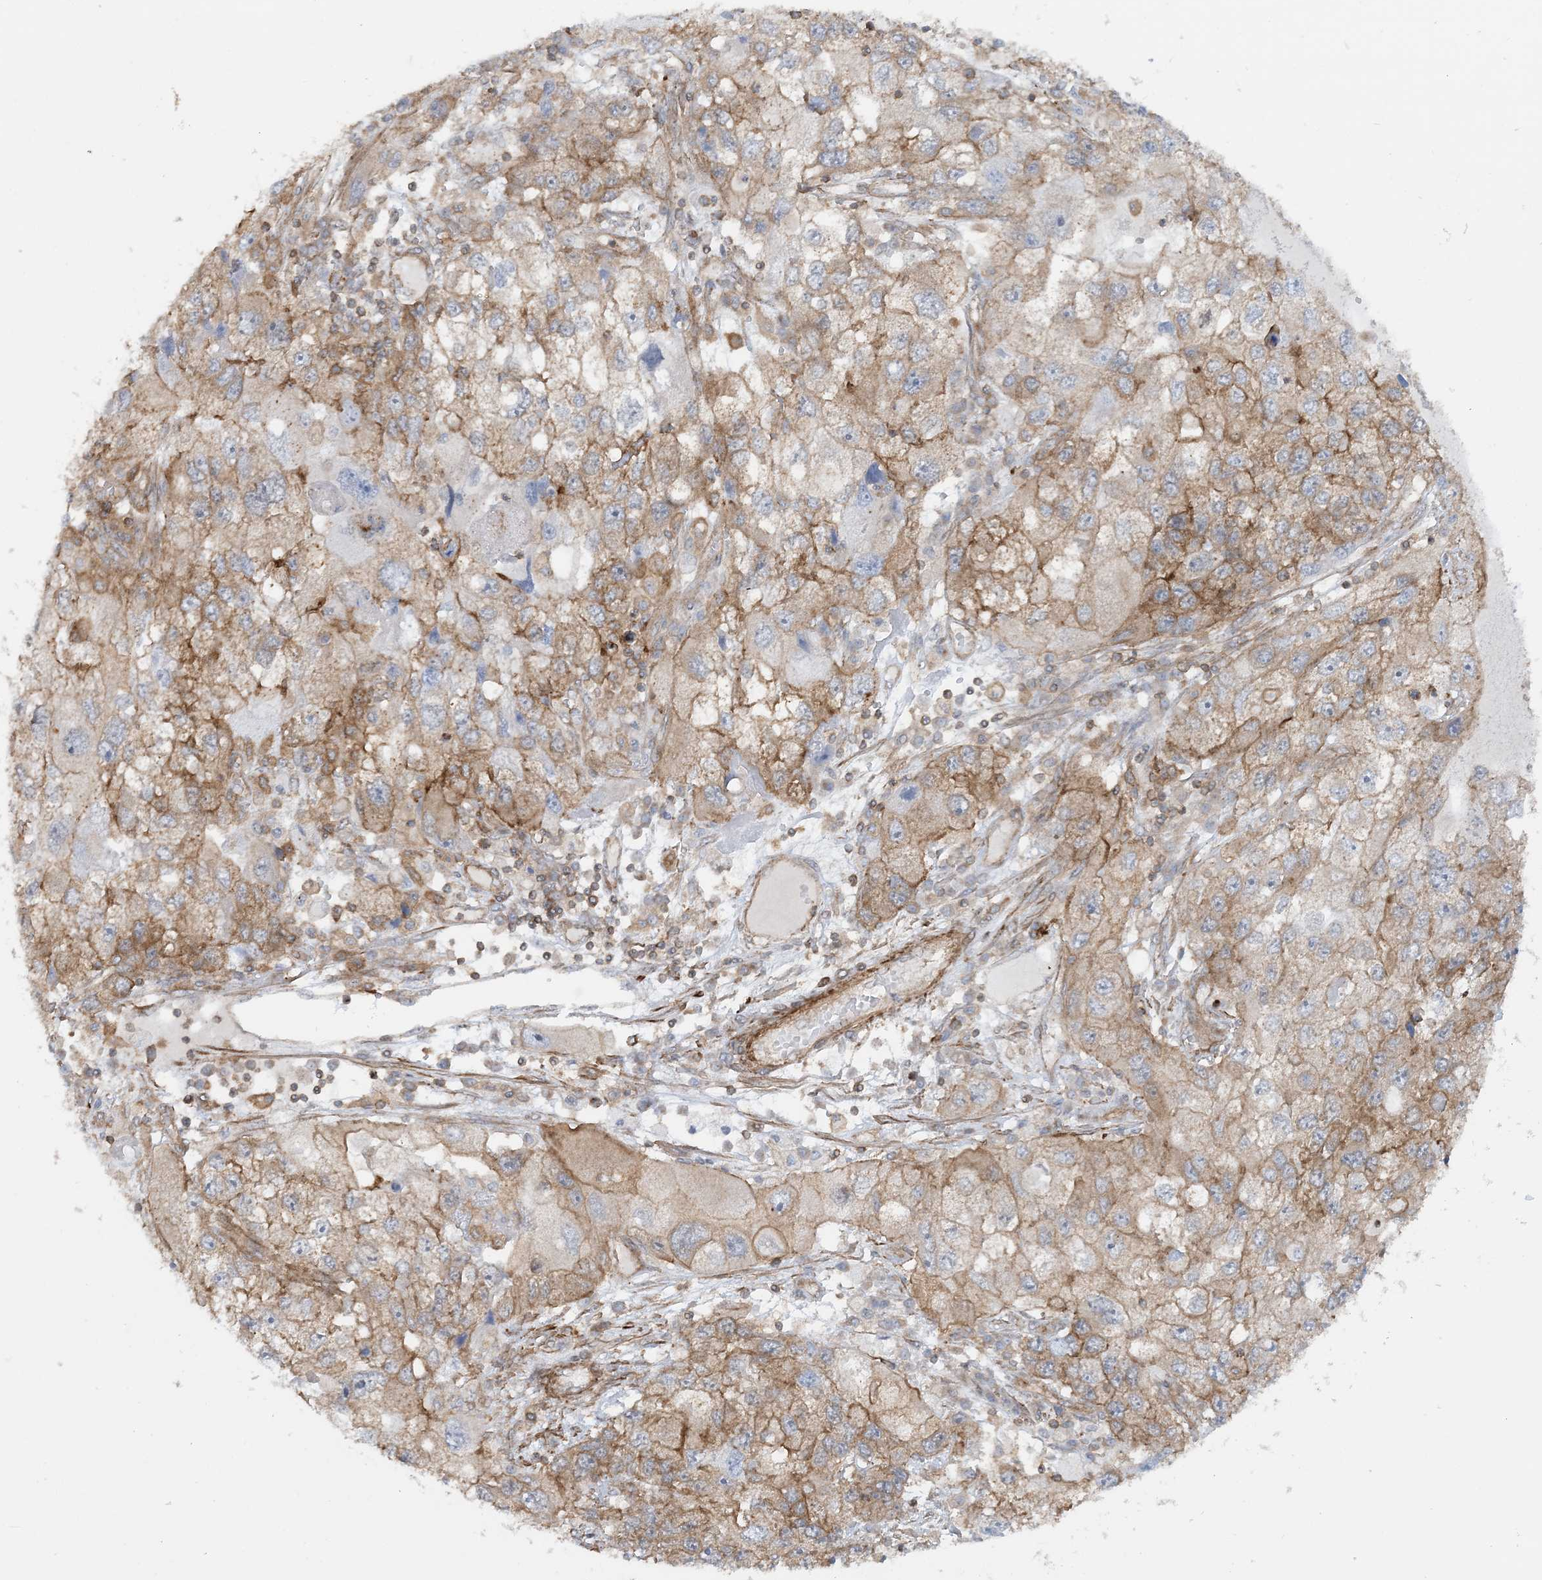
{"staining": {"intensity": "moderate", "quantity": "25%-75%", "location": "cytoplasmic/membranous"}, "tissue": "endometrial cancer", "cell_type": "Tumor cells", "image_type": "cancer", "snomed": [{"axis": "morphology", "description": "Adenocarcinoma, NOS"}, {"axis": "topography", "description": "Endometrium"}], "caption": "Immunohistochemistry (IHC) photomicrograph of neoplastic tissue: human endometrial cancer (adenocarcinoma) stained using immunohistochemistry displays medium levels of moderate protein expression localized specifically in the cytoplasmic/membranous of tumor cells, appearing as a cytoplasmic/membranous brown color.", "gene": "STAM2", "patient": {"sex": "female", "age": 49}}